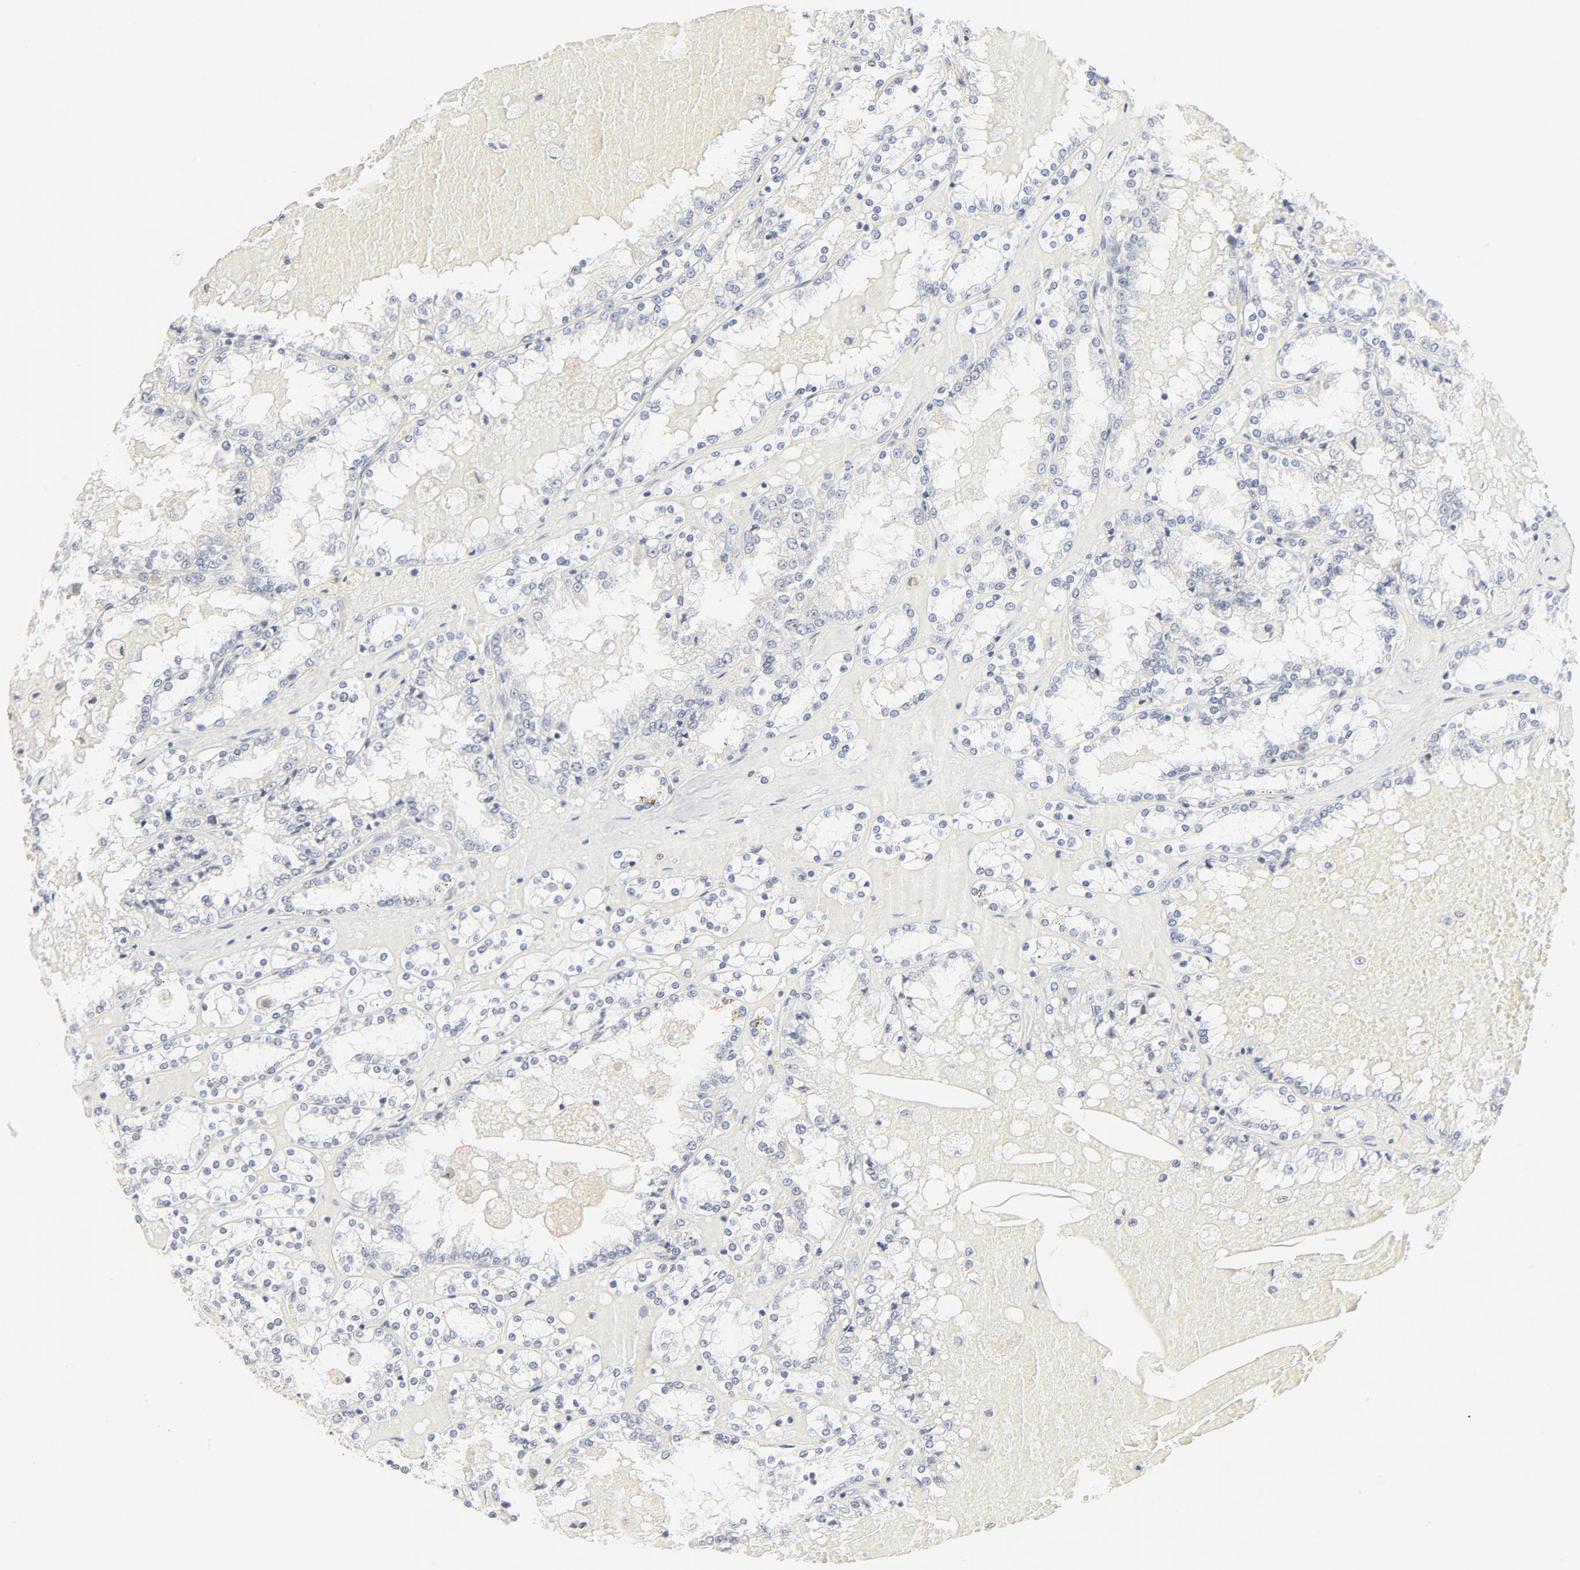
{"staining": {"intensity": "negative", "quantity": "none", "location": "none"}, "tissue": "renal cancer", "cell_type": "Tumor cells", "image_type": "cancer", "snomed": [{"axis": "morphology", "description": "Adenocarcinoma, NOS"}, {"axis": "topography", "description": "Kidney"}], "caption": "High magnification brightfield microscopy of renal cancer stained with DAB (3,3'-diaminobenzidine) (brown) and counterstained with hematoxylin (blue): tumor cells show no significant positivity. (DAB (3,3'-diaminobenzidine) immunohistochemistry, high magnification).", "gene": "GTF2H1", "patient": {"sex": "female", "age": 56}}